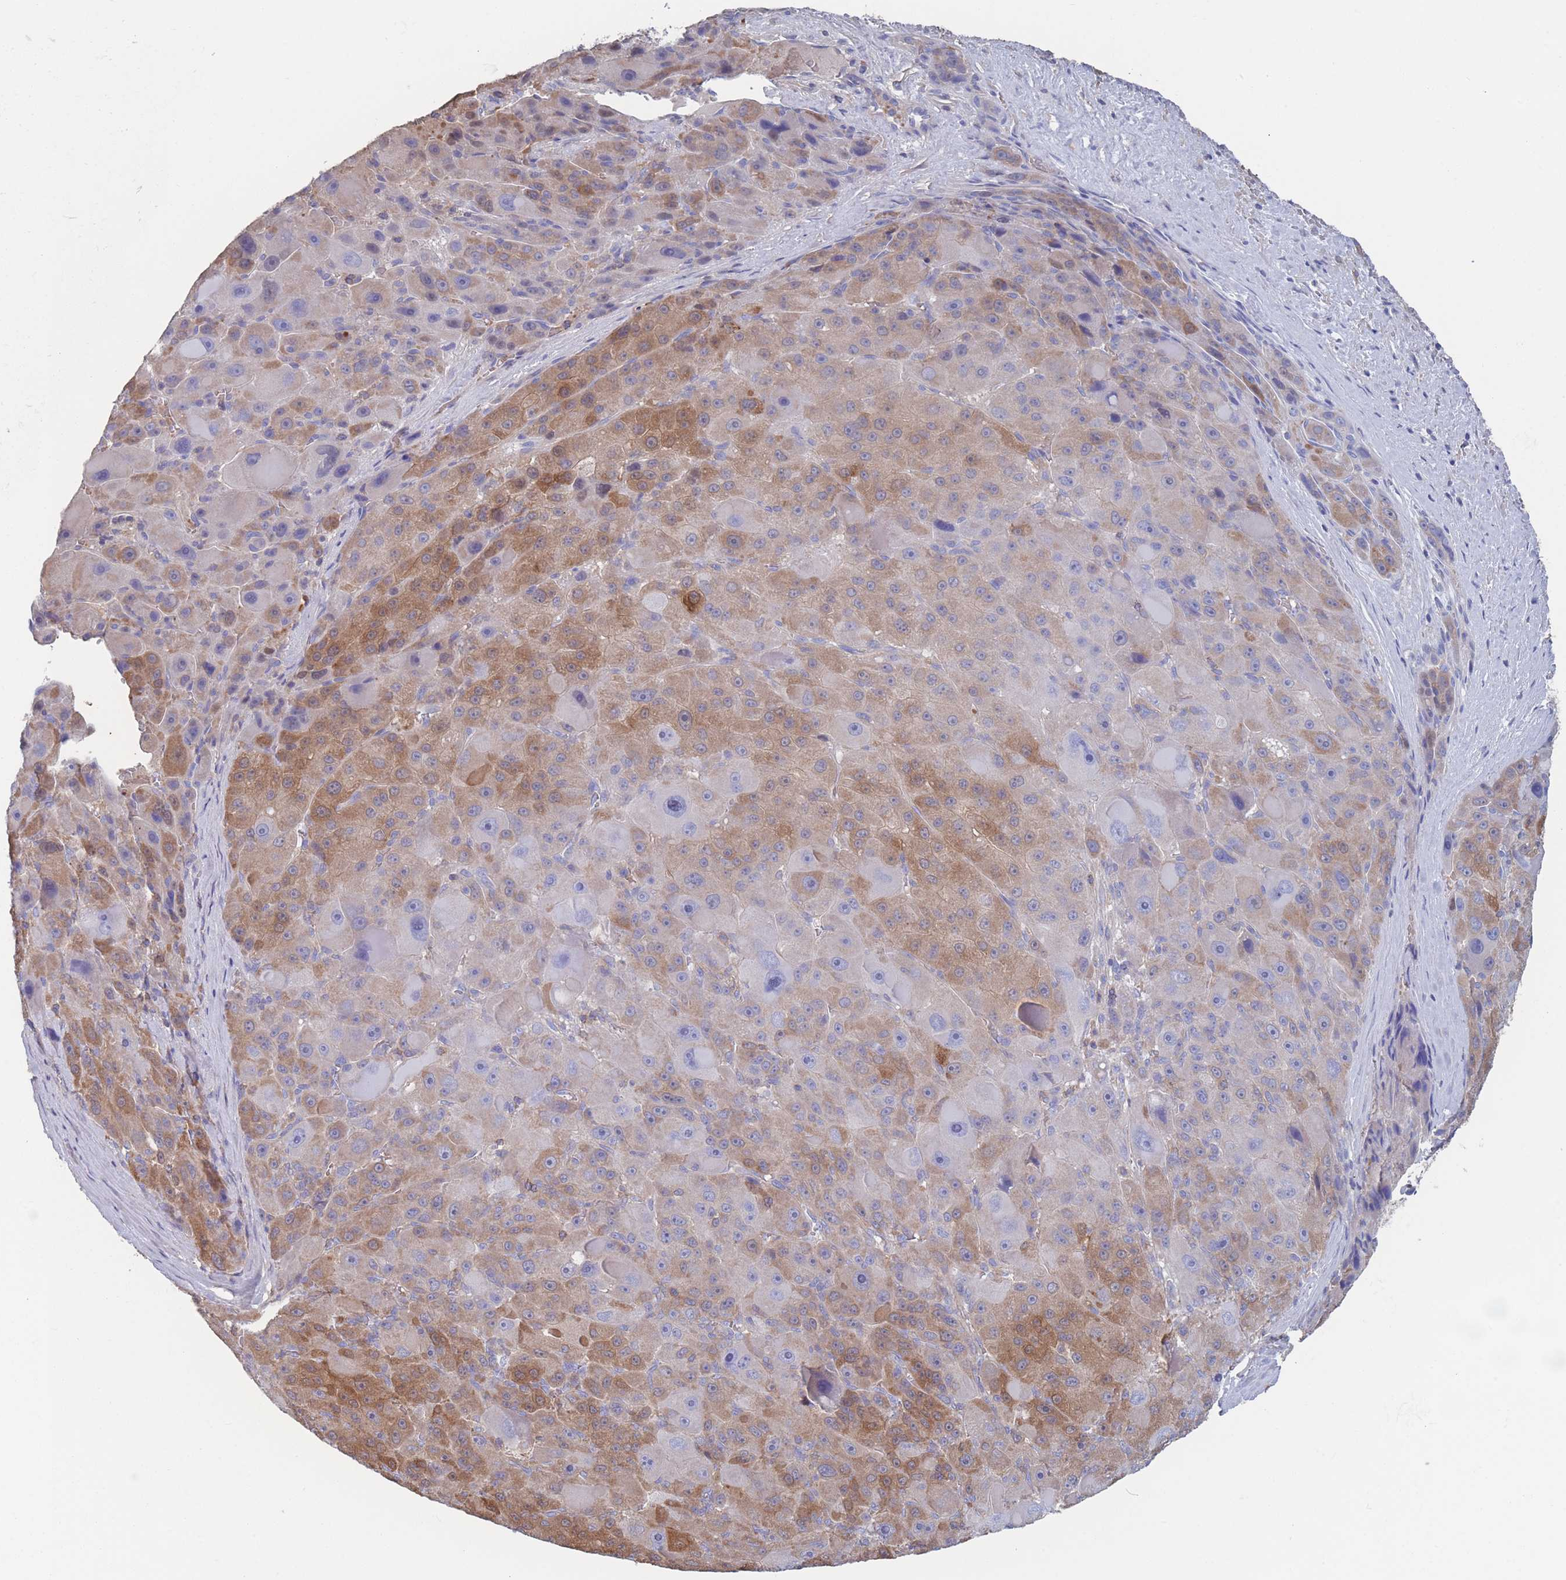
{"staining": {"intensity": "moderate", "quantity": "25%-75%", "location": "cytoplasmic/membranous"}, "tissue": "liver cancer", "cell_type": "Tumor cells", "image_type": "cancer", "snomed": [{"axis": "morphology", "description": "Carcinoma, Hepatocellular, NOS"}, {"axis": "topography", "description": "Liver"}], "caption": "Immunohistochemical staining of liver cancer demonstrates moderate cytoplasmic/membranous protein expression in approximately 25%-75% of tumor cells.", "gene": "ADH1A", "patient": {"sex": "male", "age": 76}}